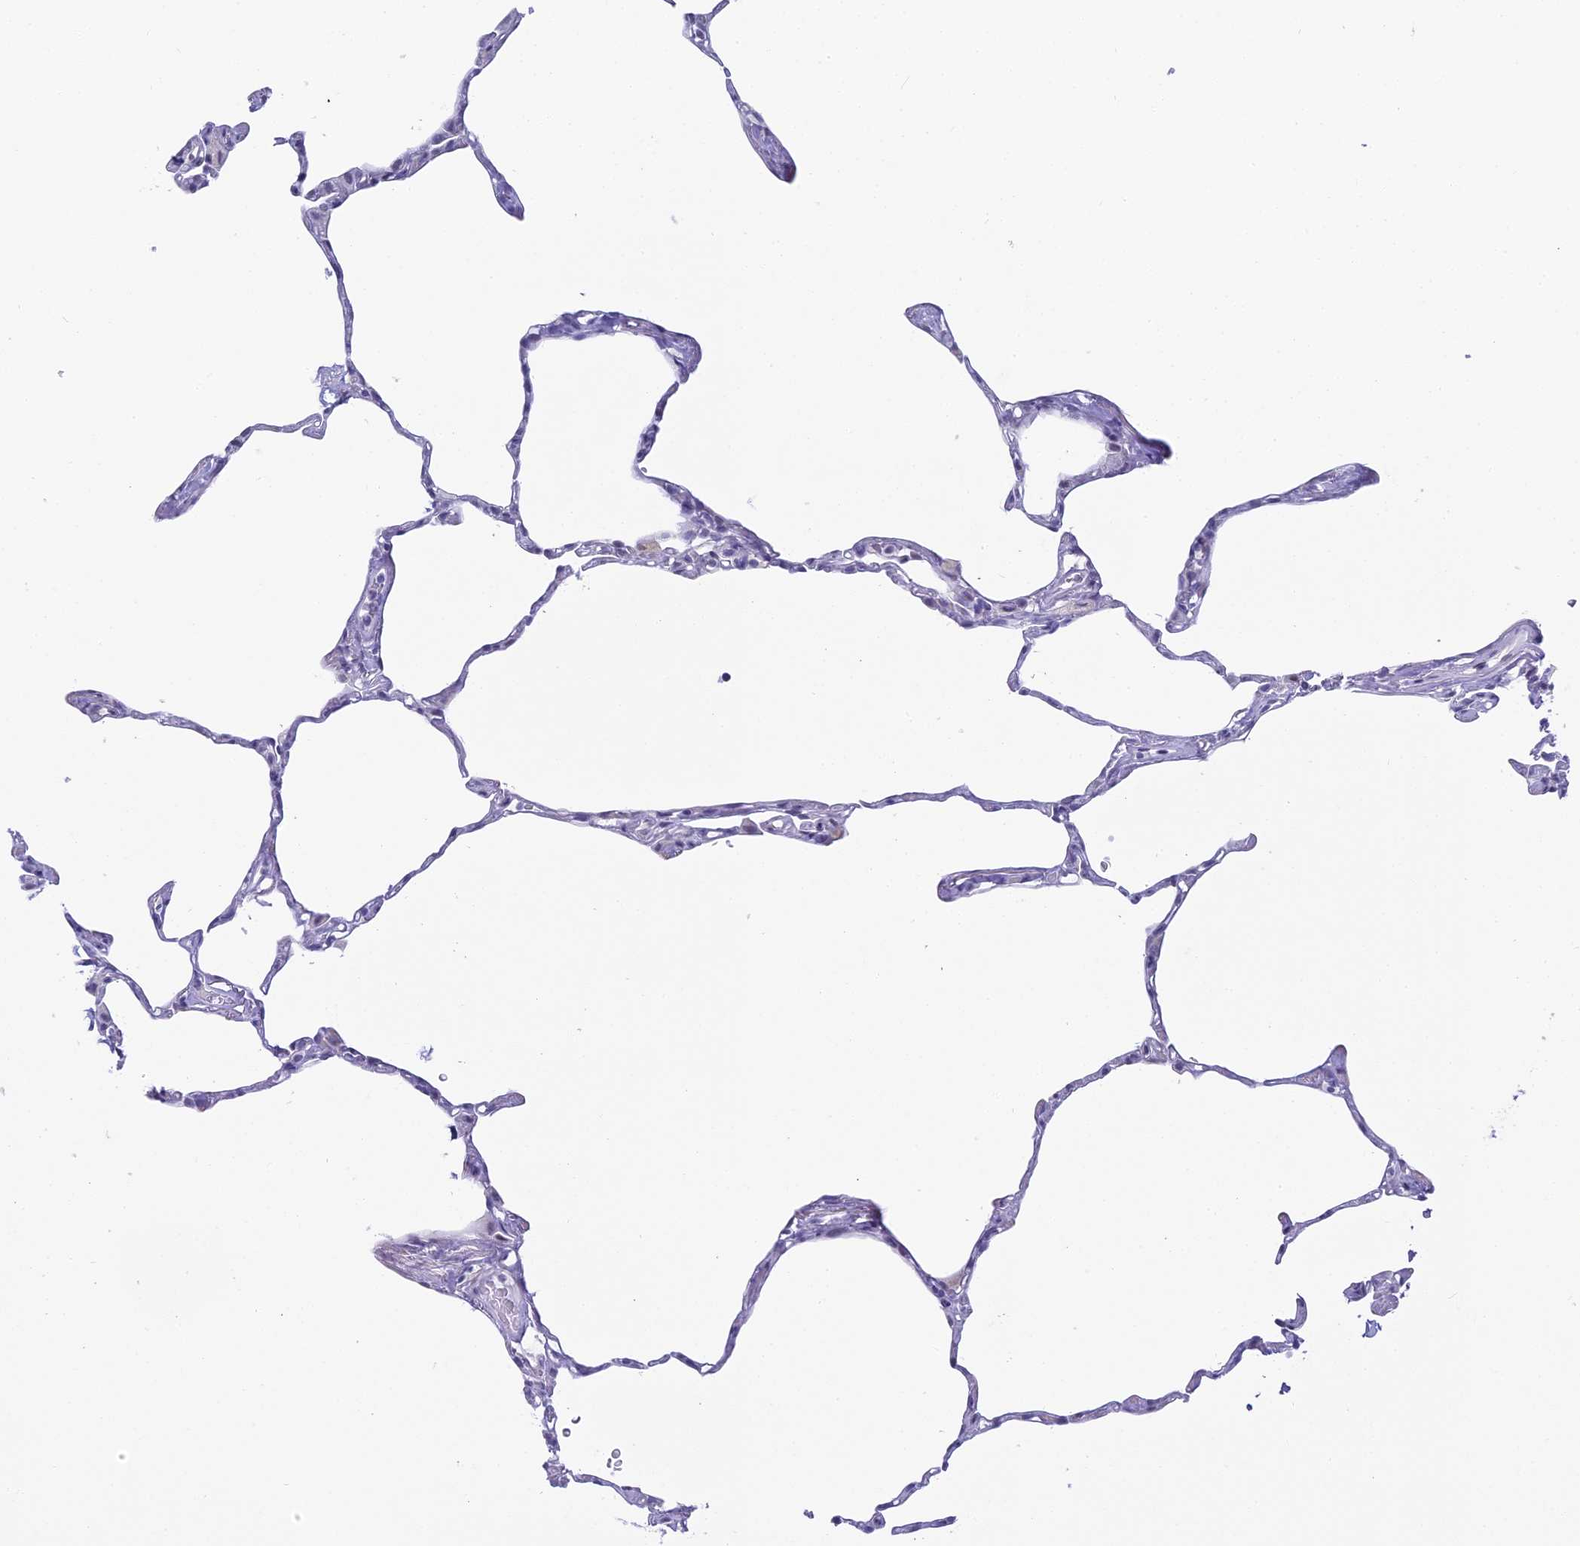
{"staining": {"intensity": "negative", "quantity": "none", "location": "none"}, "tissue": "lung", "cell_type": "Alveolar cells", "image_type": "normal", "snomed": [{"axis": "morphology", "description": "Normal tissue, NOS"}, {"axis": "topography", "description": "Lung"}], "caption": "Human lung stained for a protein using IHC shows no positivity in alveolar cells.", "gene": "ABHD14A", "patient": {"sex": "male", "age": 65}}